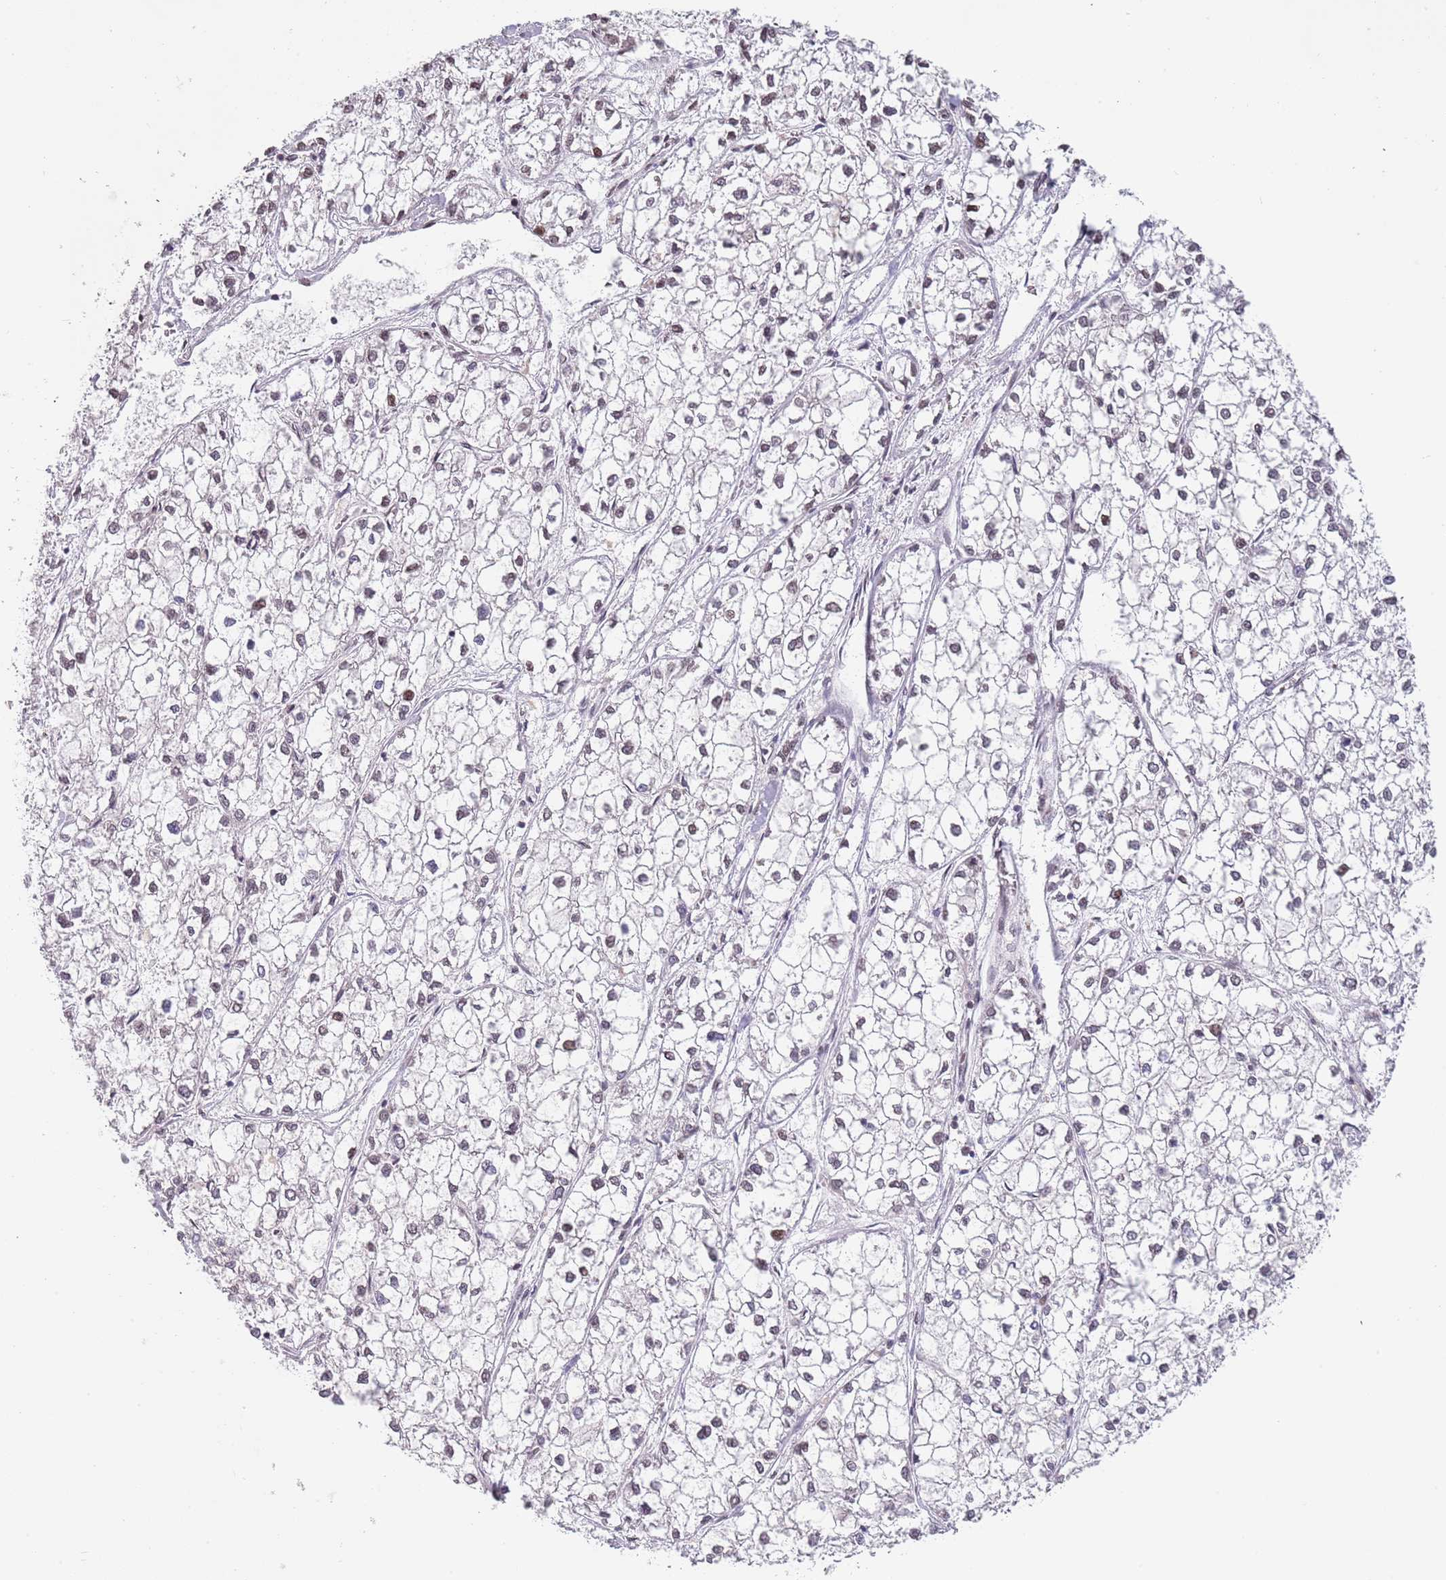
{"staining": {"intensity": "weak", "quantity": "<25%", "location": "nuclear"}, "tissue": "liver cancer", "cell_type": "Tumor cells", "image_type": "cancer", "snomed": [{"axis": "morphology", "description": "Carcinoma, Hepatocellular, NOS"}, {"axis": "topography", "description": "Liver"}], "caption": "There is no significant positivity in tumor cells of liver cancer (hepatocellular carcinoma). (DAB immunohistochemistry (IHC) with hematoxylin counter stain).", "gene": "KLHDC2", "patient": {"sex": "female", "age": 43}}